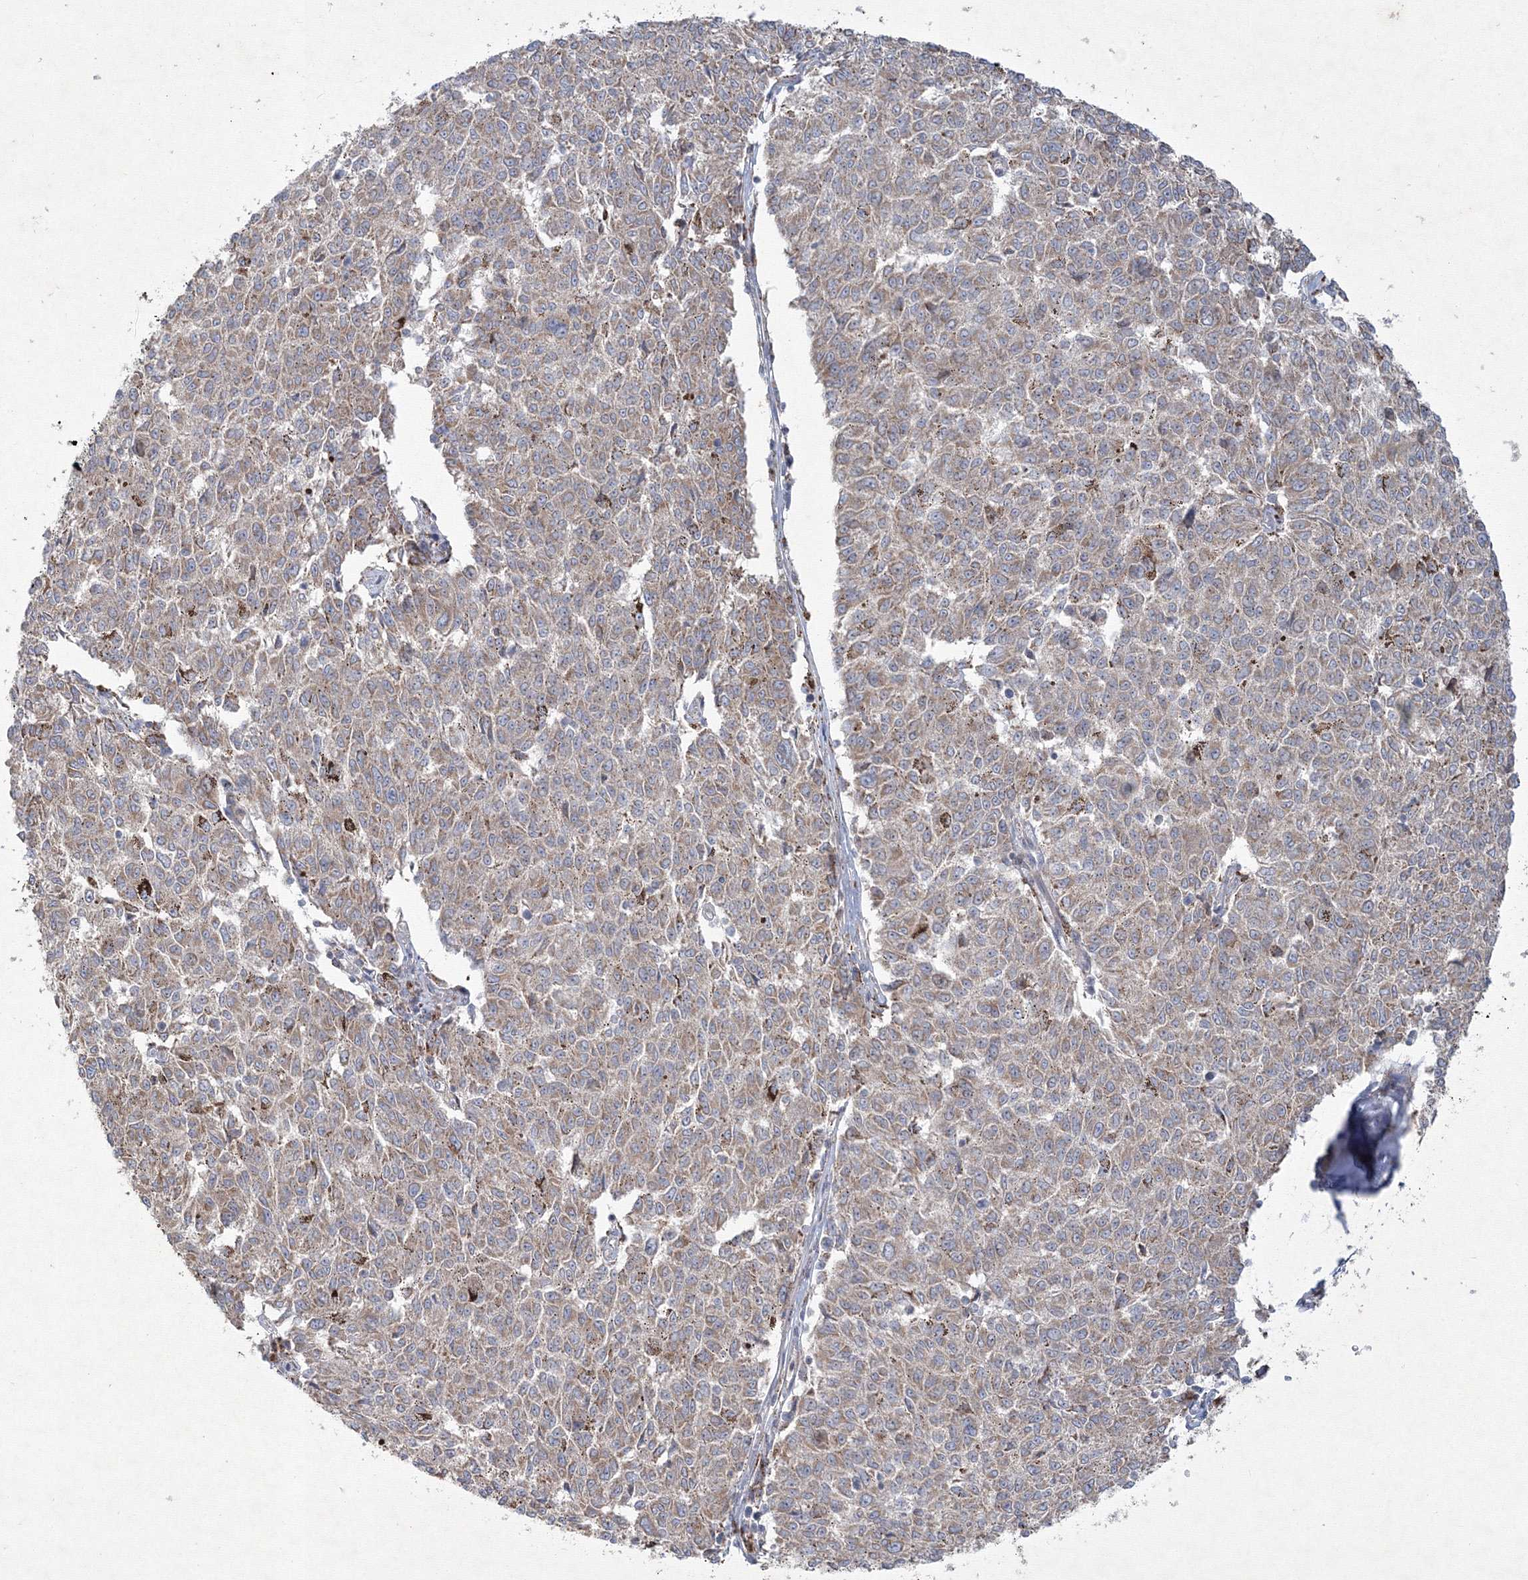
{"staining": {"intensity": "weak", "quantity": ">75%", "location": "cytoplasmic/membranous"}, "tissue": "melanoma", "cell_type": "Tumor cells", "image_type": "cancer", "snomed": [{"axis": "morphology", "description": "Malignant melanoma, NOS"}, {"axis": "topography", "description": "Skin"}], "caption": "Immunohistochemical staining of human malignant melanoma reveals weak cytoplasmic/membranous protein staining in about >75% of tumor cells.", "gene": "WDR49", "patient": {"sex": "female", "age": 72}}